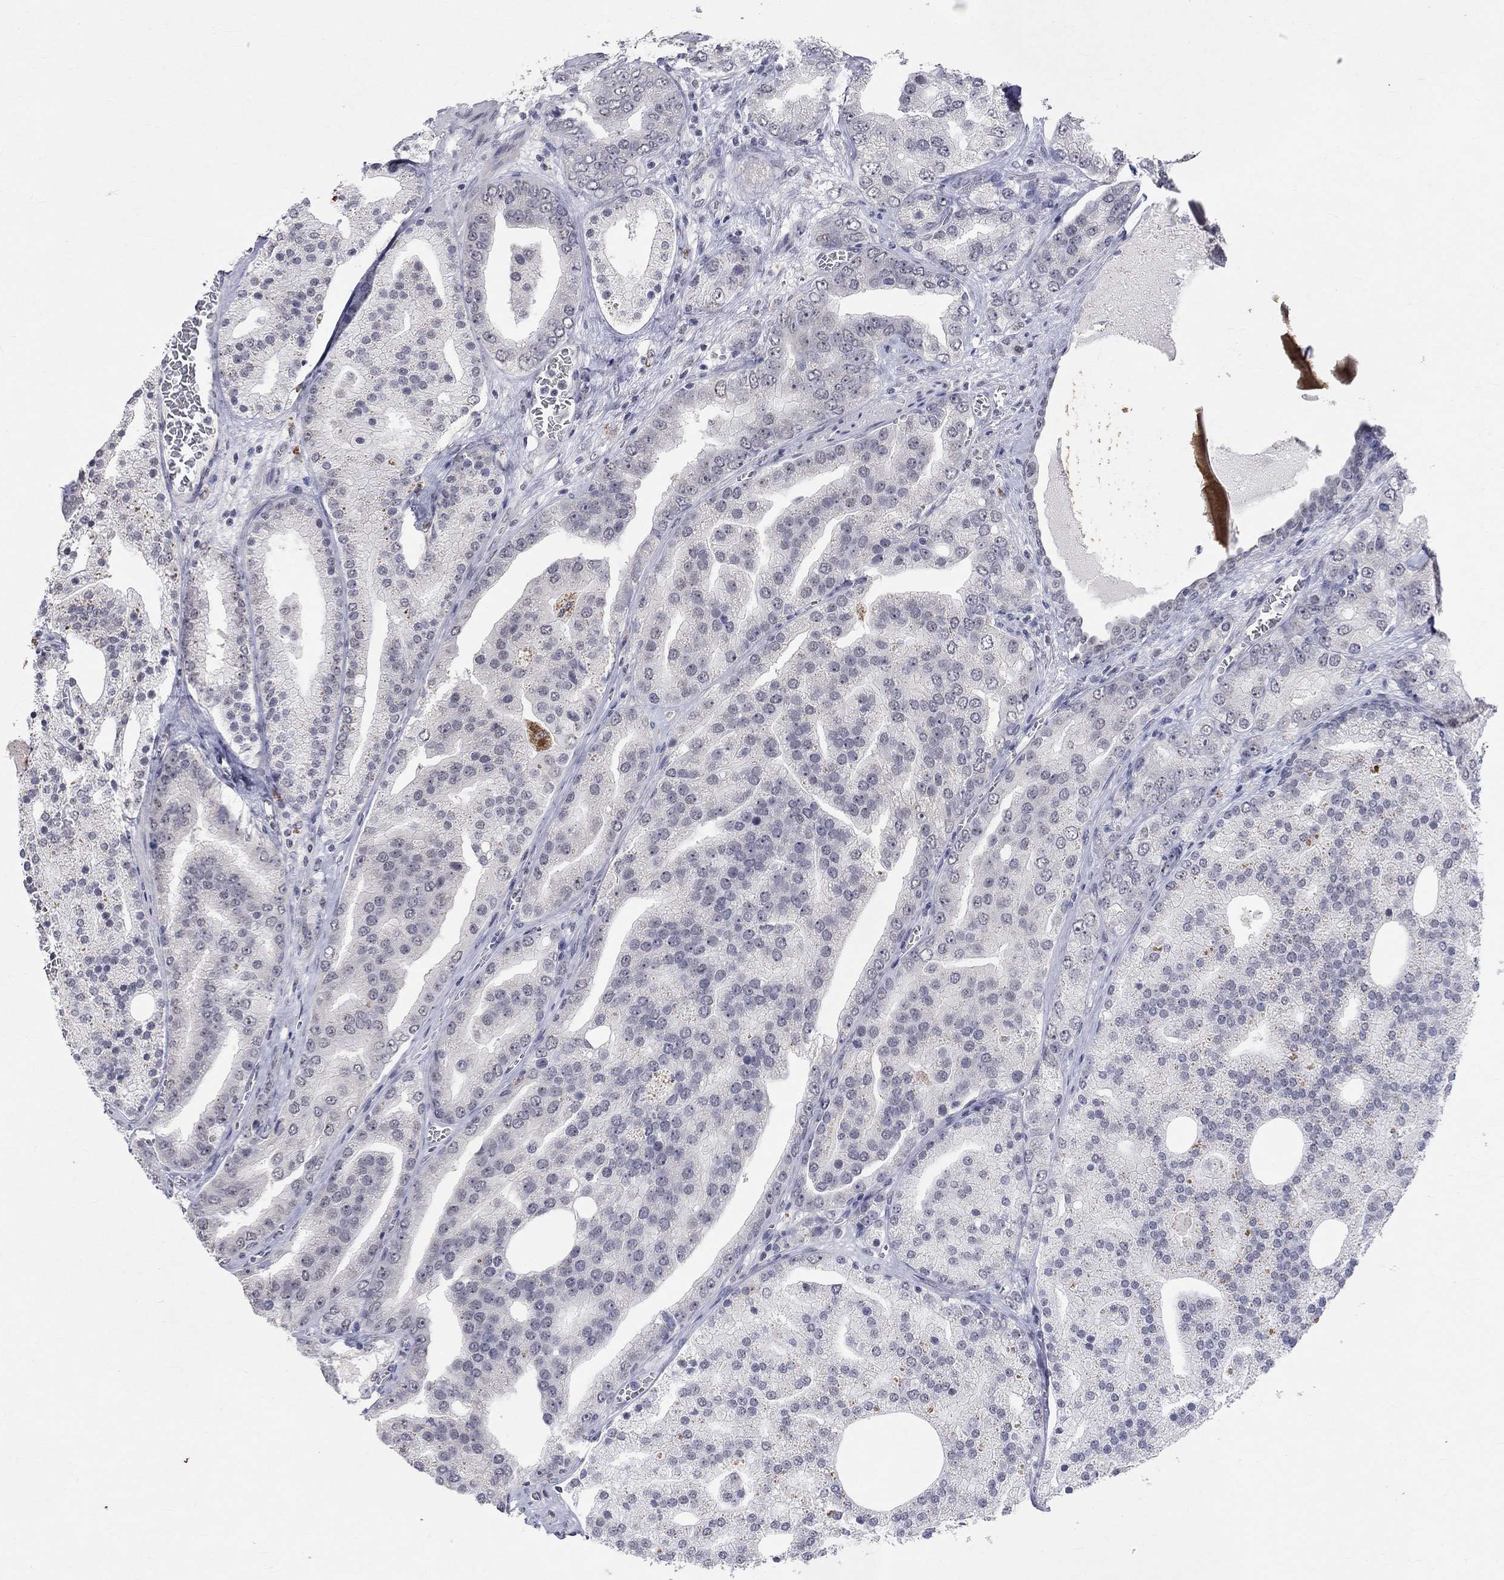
{"staining": {"intensity": "negative", "quantity": "none", "location": "none"}, "tissue": "prostate cancer", "cell_type": "Tumor cells", "image_type": "cancer", "snomed": [{"axis": "morphology", "description": "Adenocarcinoma, NOS"}, {"axis": "topography", "description": "Prostate"}], "caption": "Tumor cells show no significant protein expression in adenocarcinoma (prostate).", "gene": "TMEM143", "patient": {"sex": "male", "age": 69}}